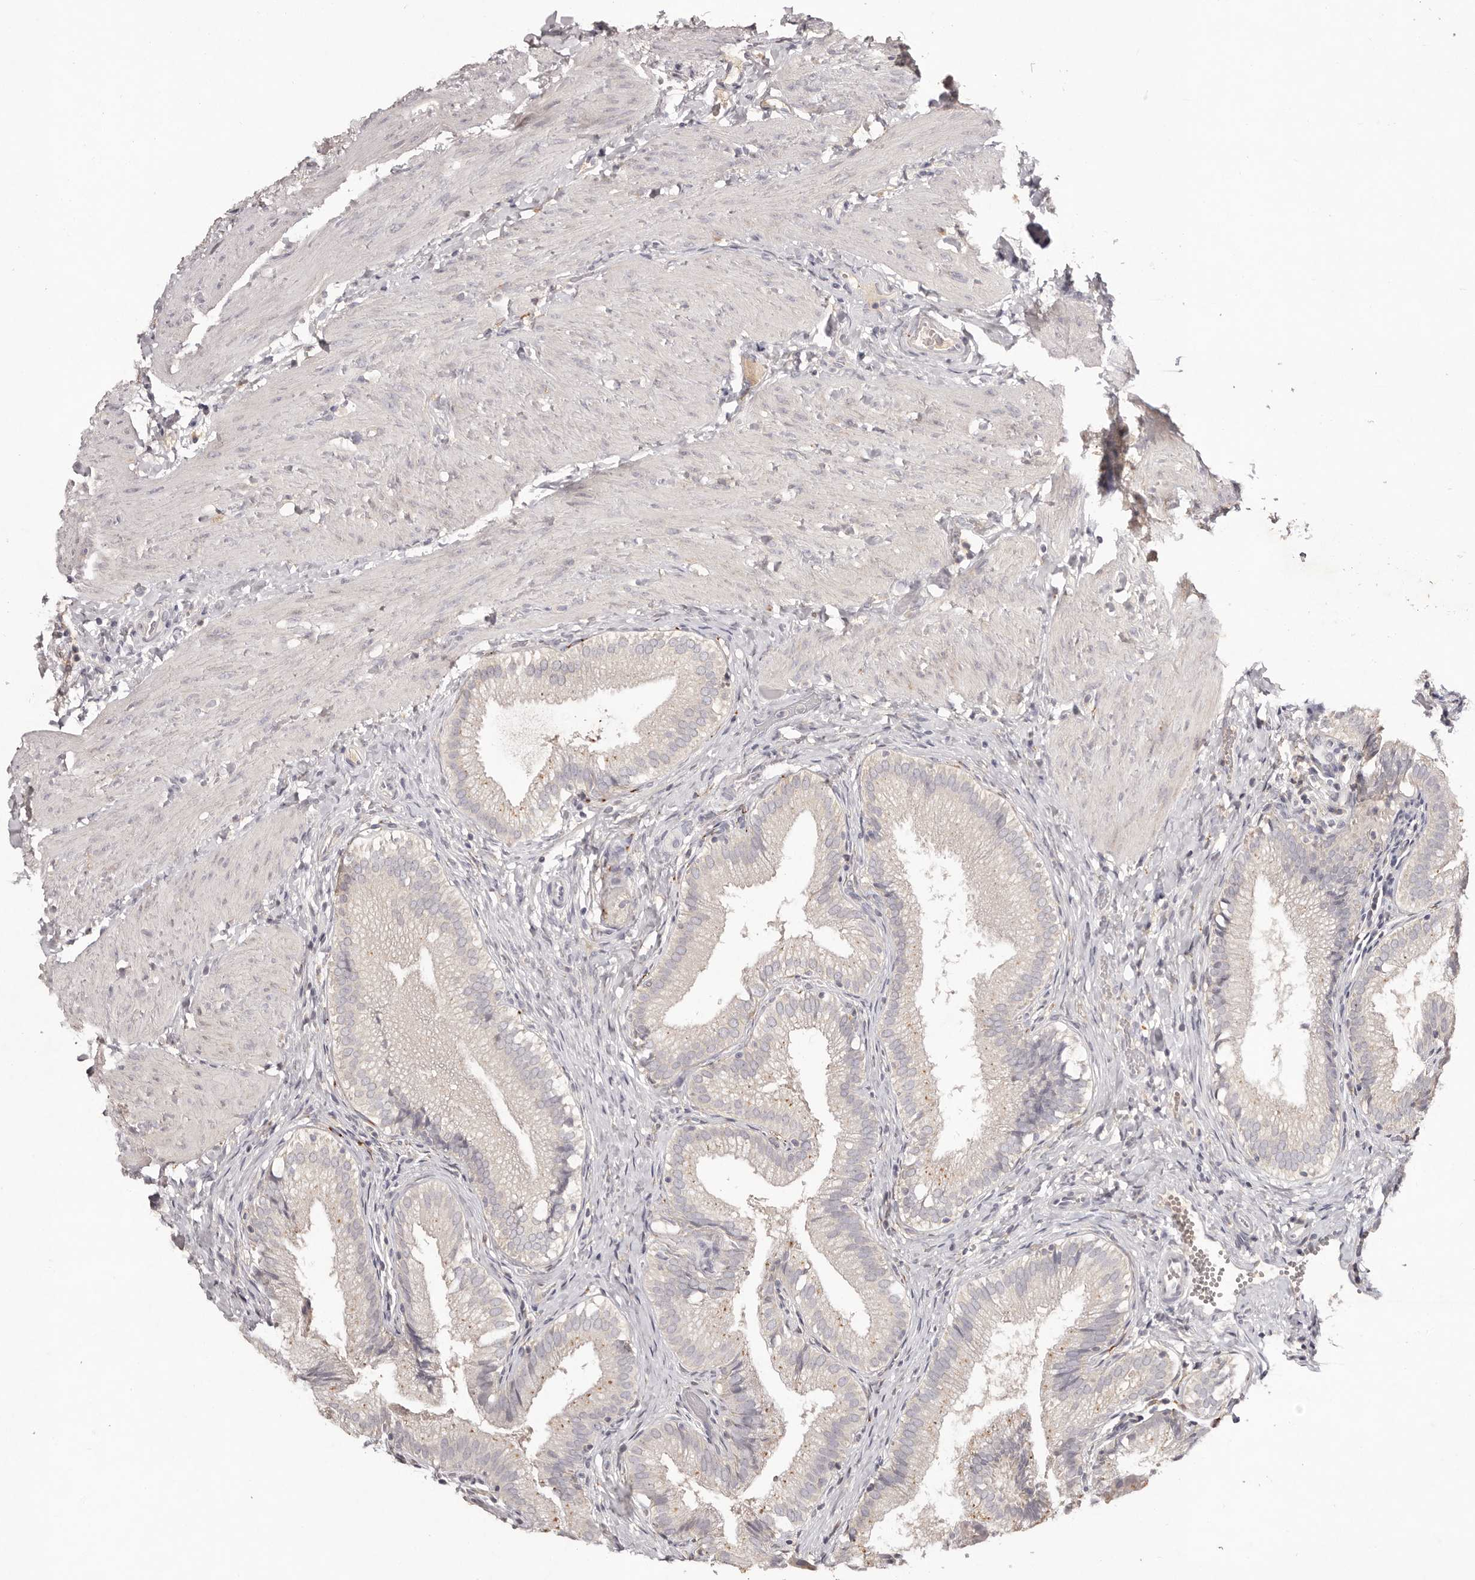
{"staining": {"intensity": "moderate", "quantity": "25%-75%", "location": "cytoplasmic/membranous"}, "tissue": "gallbladder", "cell_type": "Glandular cells", "image_type": "normal", "snomed": [{"axis": "morphology", "description": "Normal tissue, NOS"}, {"axis": "topography", "description": "Gallbladder"}], "caption": "Immunohistochemistry of normal human gallbladder exhibits medium levels of moderate cytoplasmic/membranous positivity in about 25%-75% of glandular cells. The protein of interest is stained brown, and the nuclei are stained in blue (DAB (3,3'-diaminobenzidine) IHC with brightfield microscopy, high magnification).", "gene": "SCUBE2", "patient": {"sex": "female", "age": 30}}